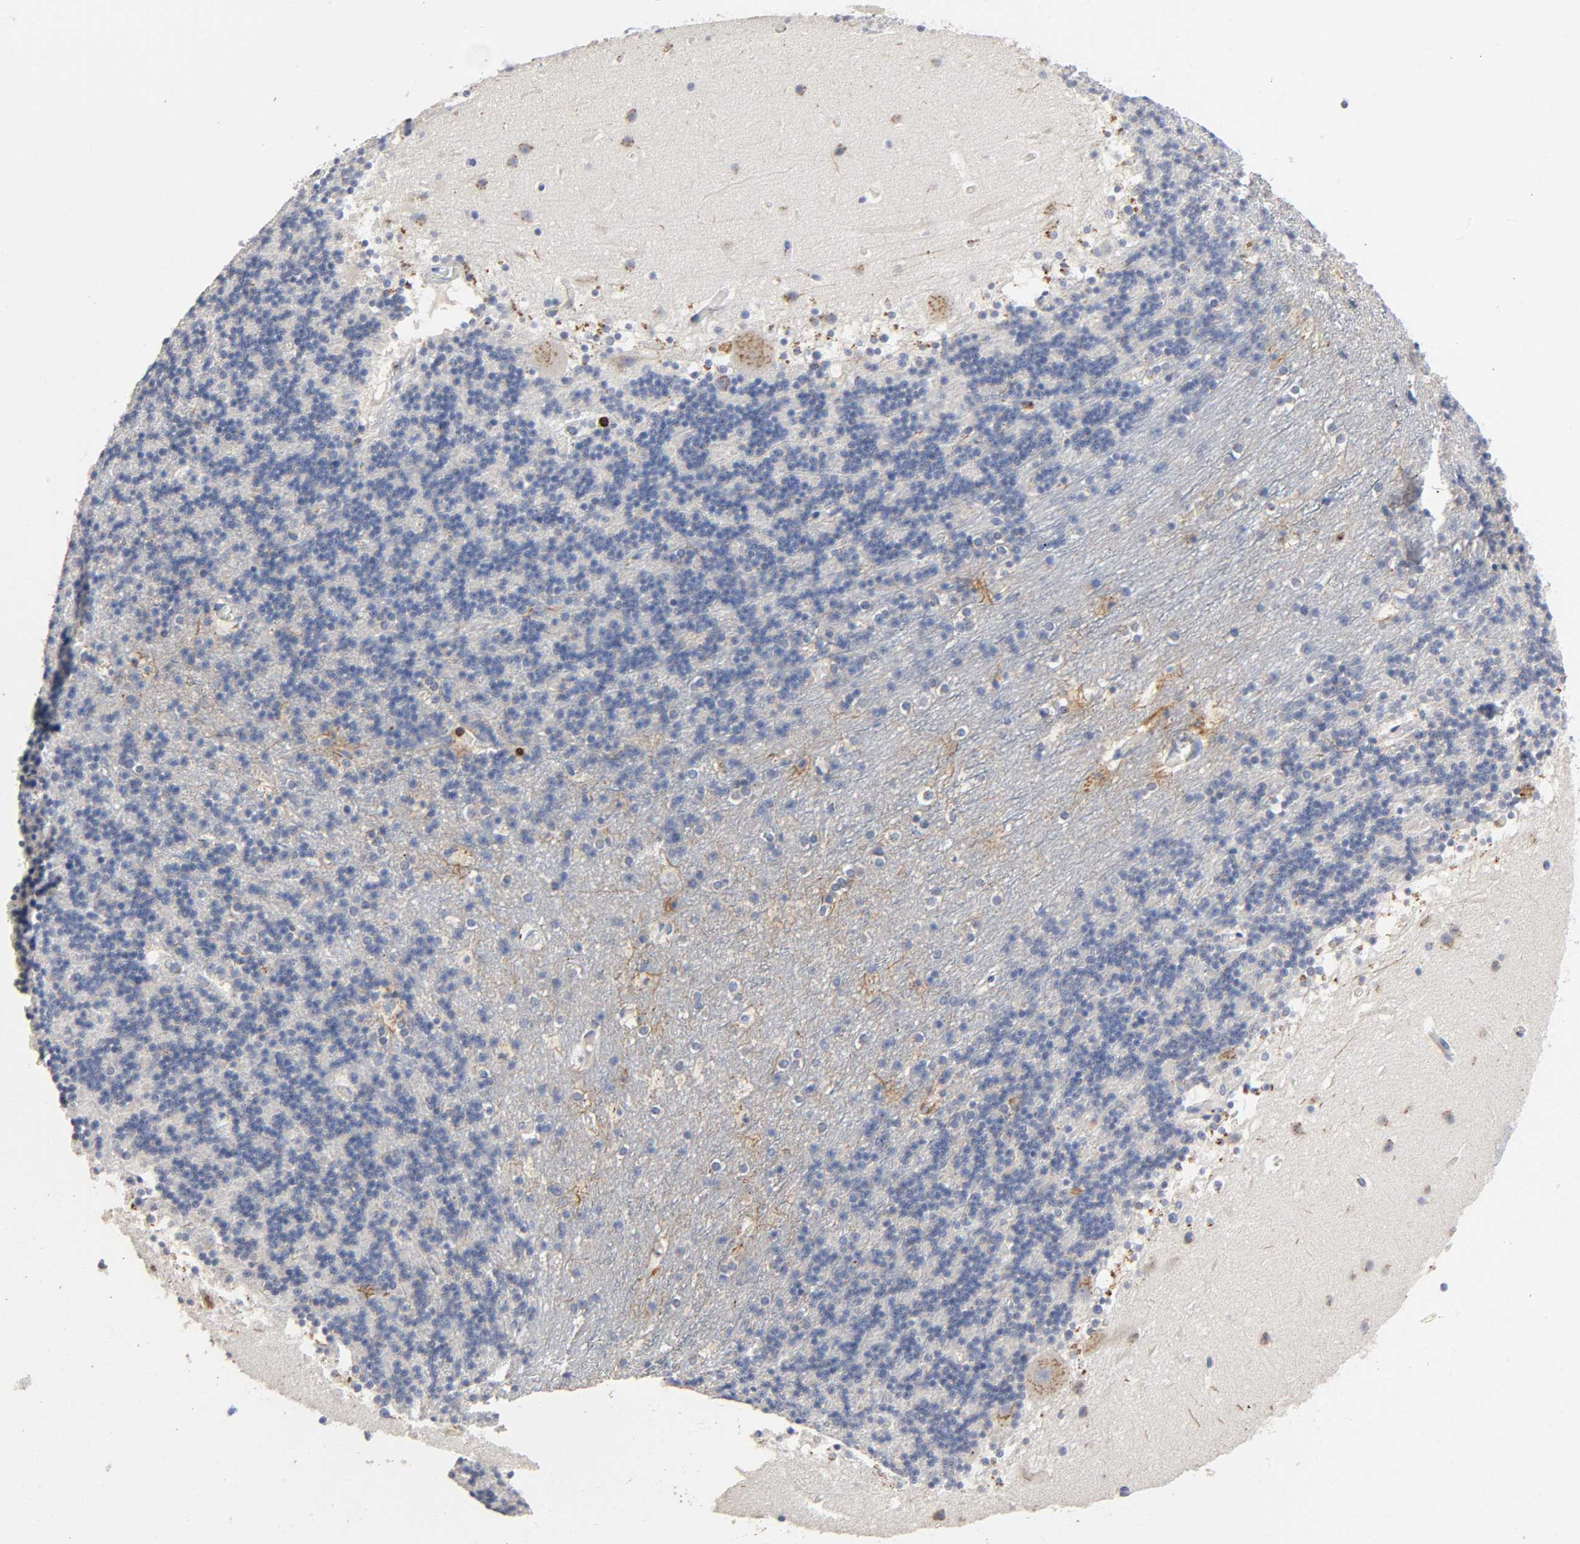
{"staining": {"intensity": "weak", "quantity": "<25%", "location": "cytoplasmic/membranous"}, "tissue": "cerebellum", "cell_type": "Cells in granular layer", "image_type": "normal", "snomed": [{"axis": "morphology", "description": "Normal tissue, NOS"}, {"axis": "topography", "description": "Cerebellum"}], "caption": "This is an IHC image of benign cerebellum. There is no expression in cells in granular layer.", "gene": "CAPN10", "patient": {"sex": "male", "age": 45}}